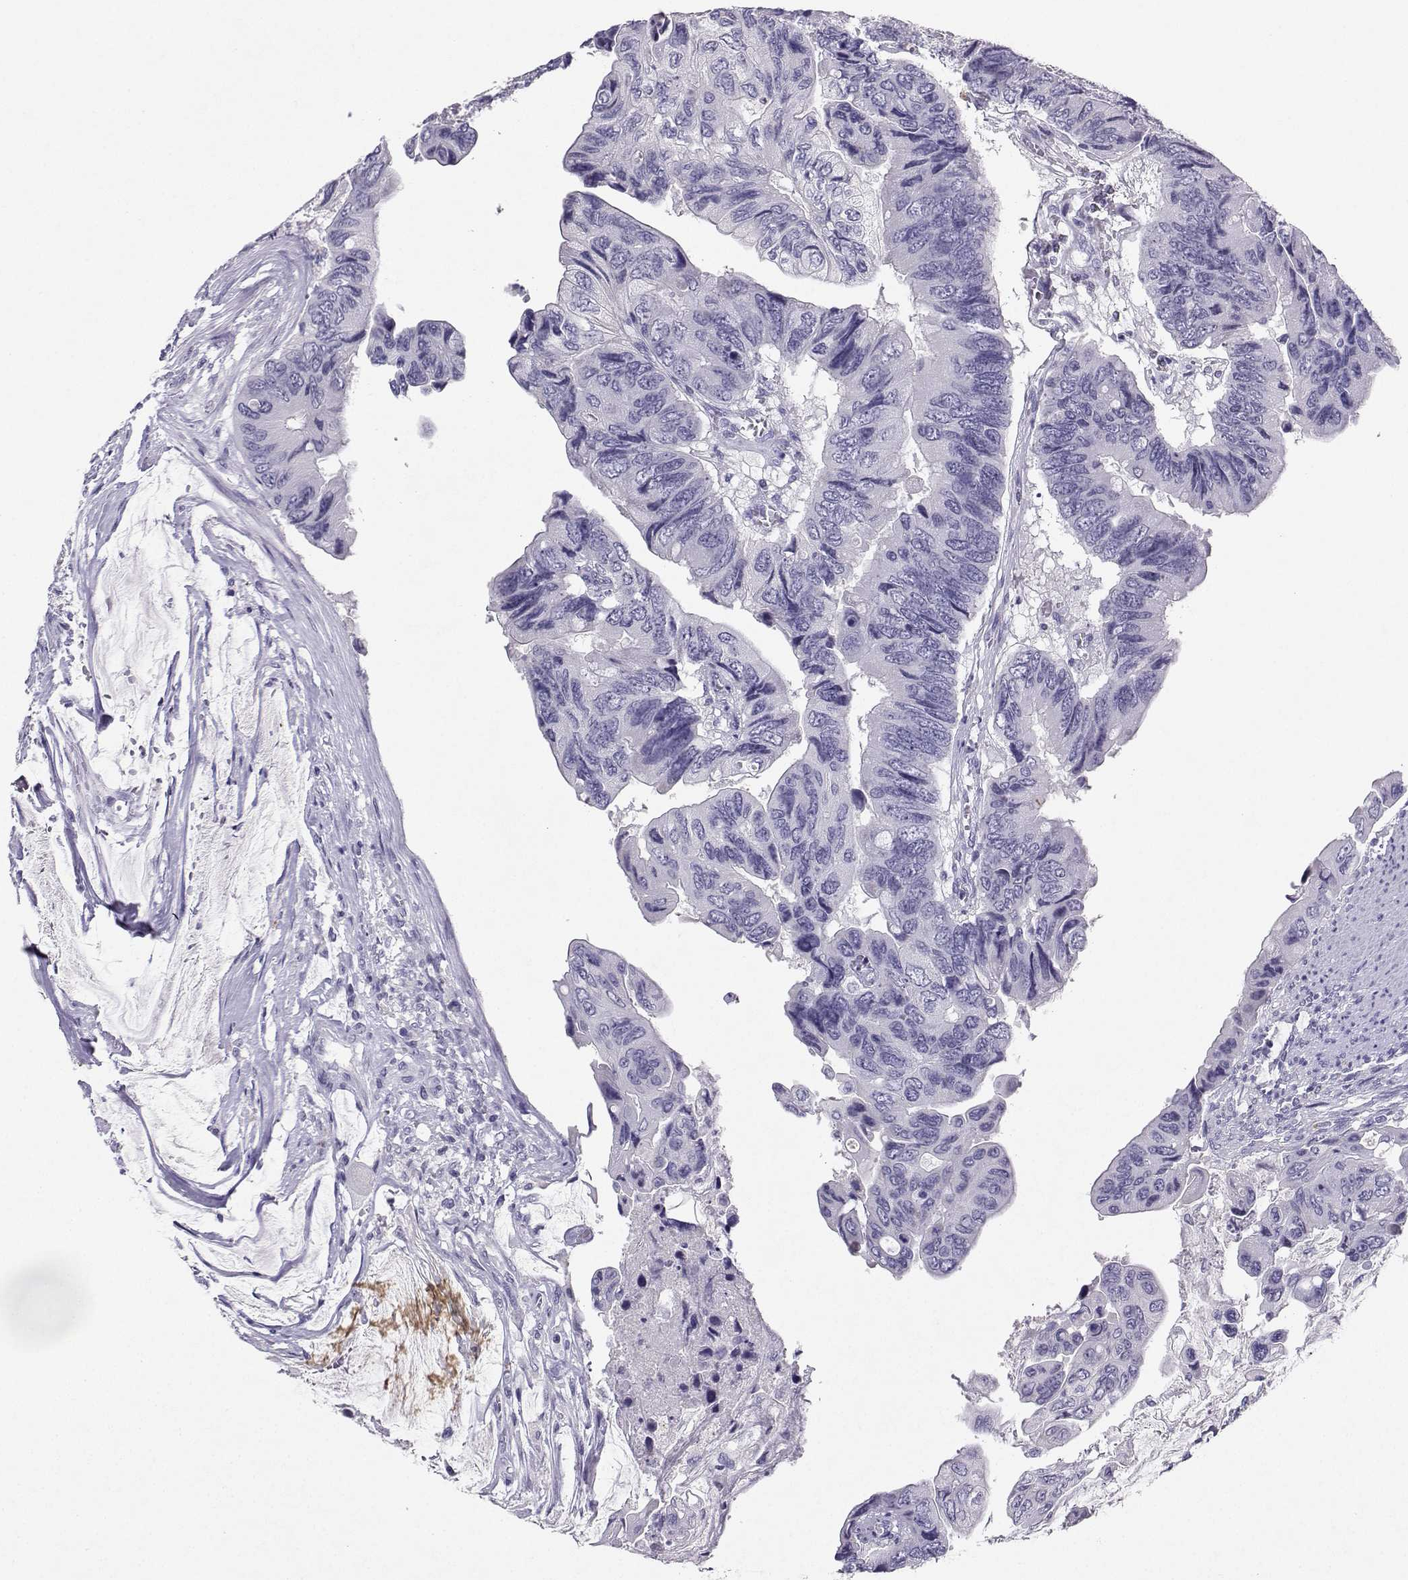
{"staining": {"intensity": "negative", "quantity": "none", "location": "none"}, "tissue": "colorectal cancer", "cell_type": "Tumor cells", "image_type": "cancer", "snomed": [{"axis": "morphology", "description": "Adenocarcinoma, NOS"}, {"axis": "topography", "description": "Rectum"}], "caption": "Micrograph shows no significant protein positivity in tumor cells of colorectal cancer.", "gene": "GRIK4", "patient": {"sex": "male", "age": 63}}